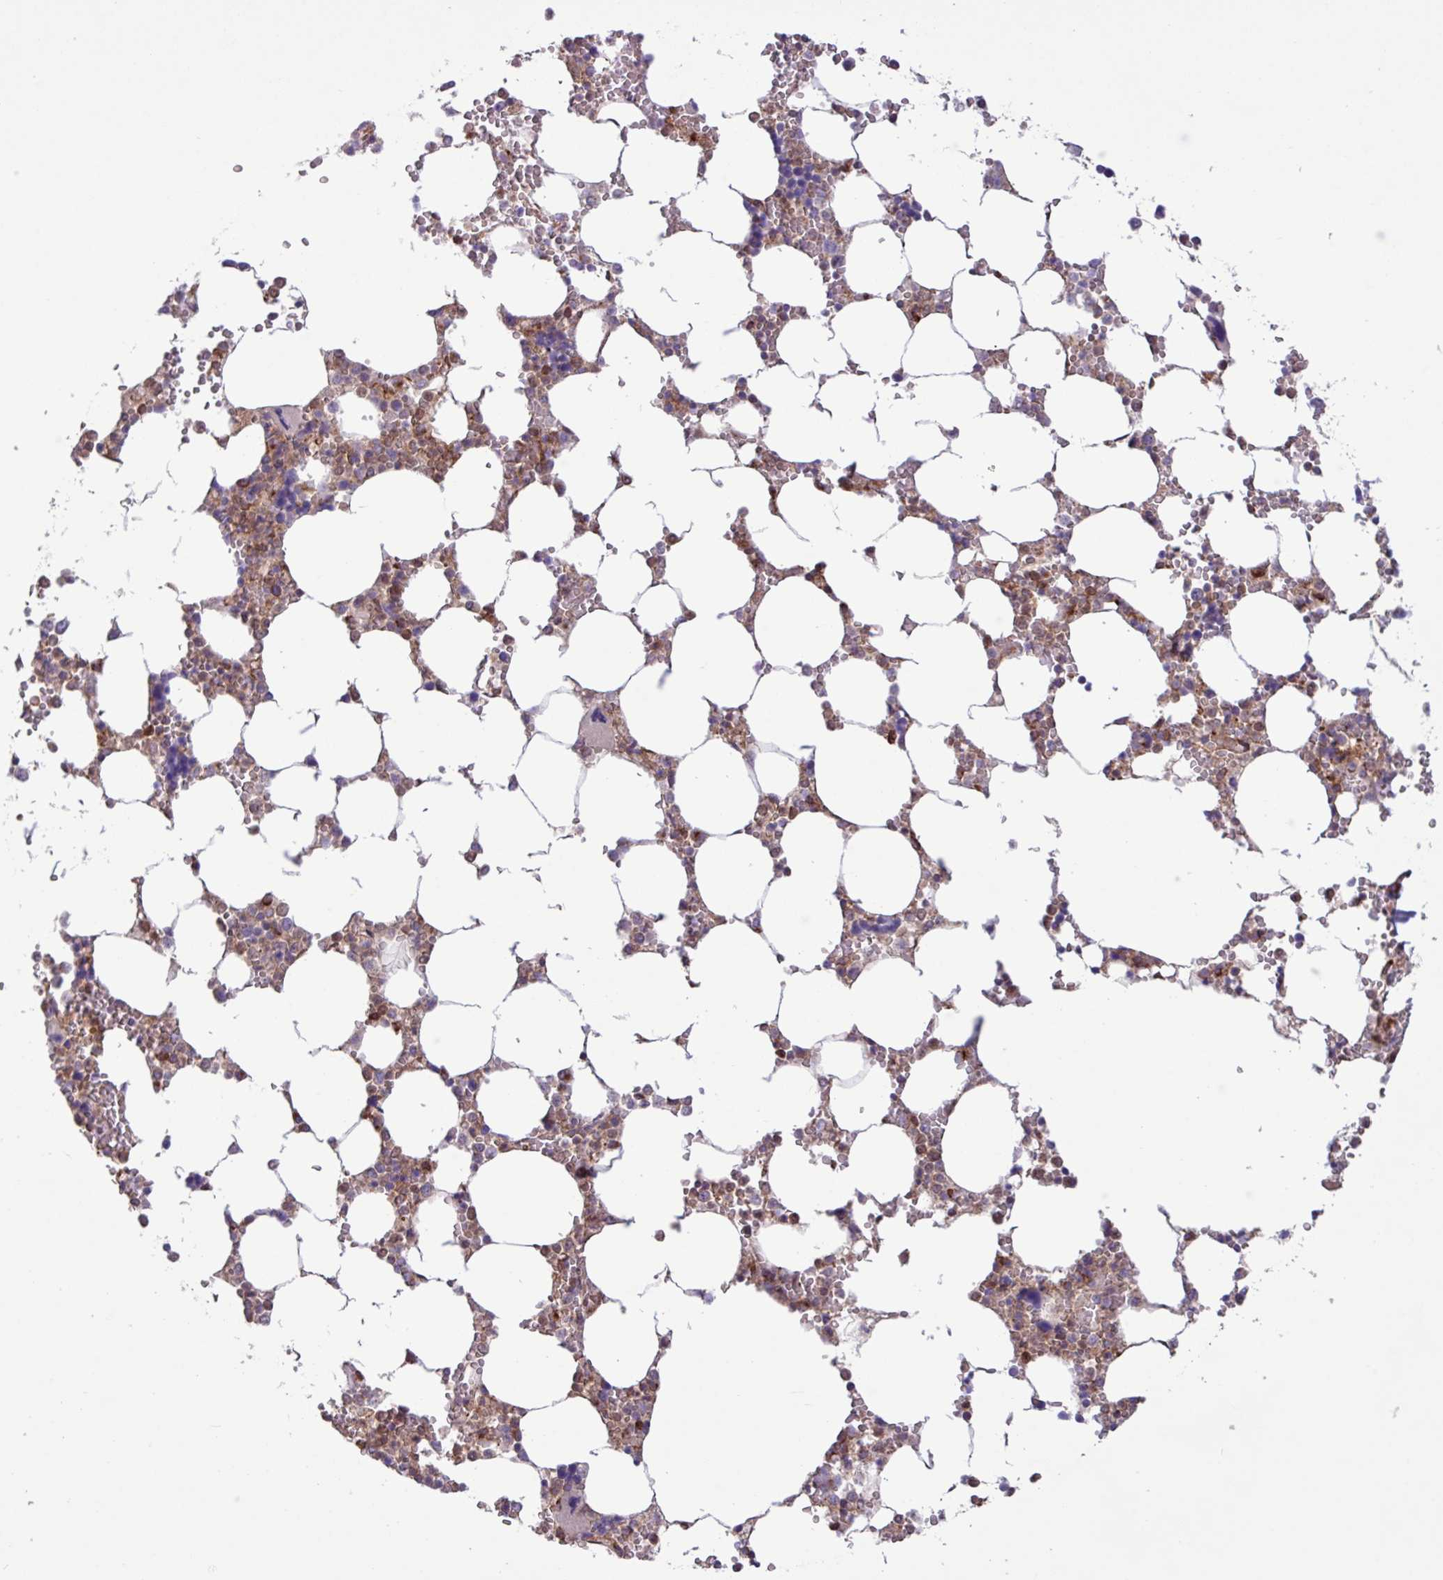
{"staining": {"intensity": "moderate", "quantity": "<25%", "location": "cytoplasmic/membranous,nuclear"}, "tissue": "bone marrow", "cell_type": "Hematopoietic cells", "image_type": "normal", "snomed": [{"axis": "morphology", "description": "Normal tissue, NOS"}, {"axis": "topography", "description": "Bone marrow"}], "caption": "Human bone marrow stained with a brown dye displays moderate cytoplasmic/membranous,nuclear positive staining in about <25% of hematopoietic cells.", "gene": "CNTRL", "patient": {"sex": "male", "age": 64}}